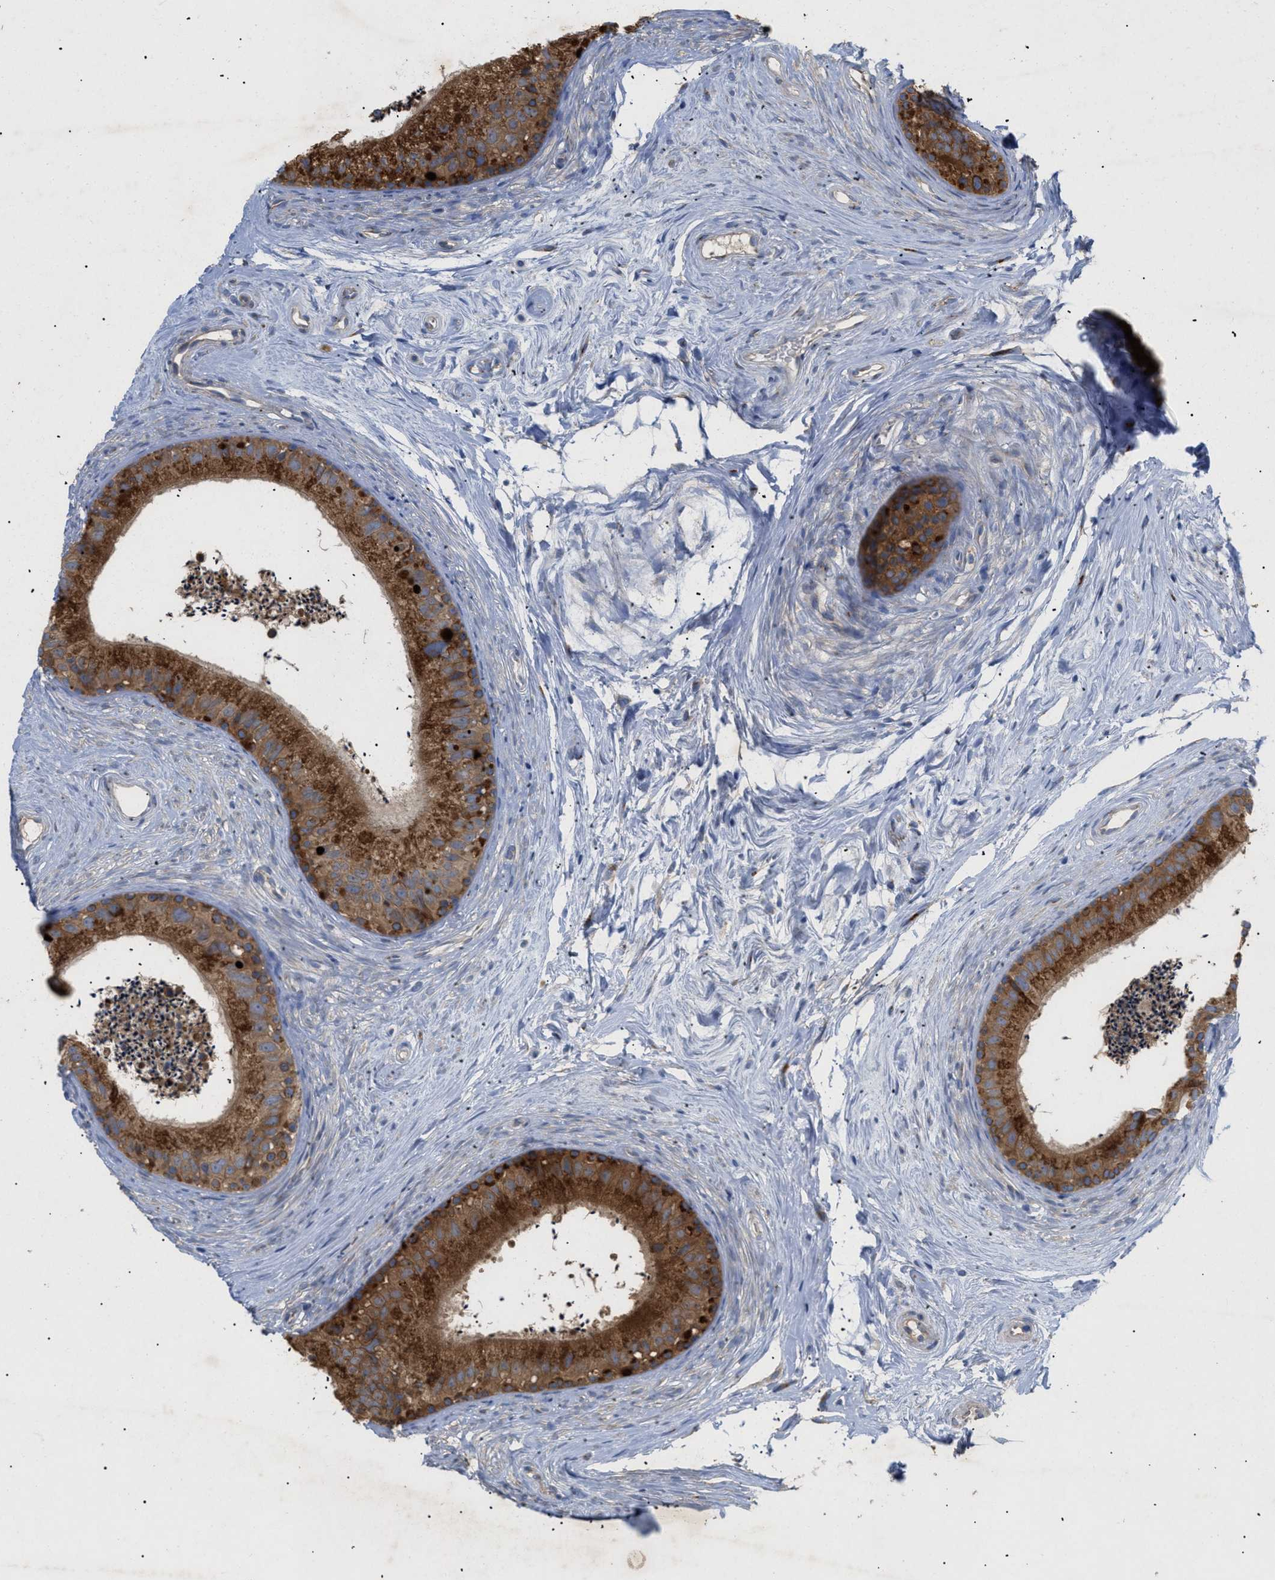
{"staining": {"intensity": "strong", "quantity": ">75%", "location": "cytoplasmic/membranous"}, "tissue": "epididymis", "cell_type": "Glandular cells", "image_type": "normal", "snomed": [{"axis": "morphology", "description": "Normal tissue, NOS"}, {"axis": "topography", "description": "Epididymis"}], "caption": "The micrograph displays staining of unremarkable epididymis, revealing strong cytoplasmic/membranous protein expression (brown color) within glandular cells. (DAB (3,3'-diaminobenzidine) IHC, brown staining for protein, blue staining for nuclei).", "gene": "SLC50A1", "patient": {"sex": "male", "age": 56}}